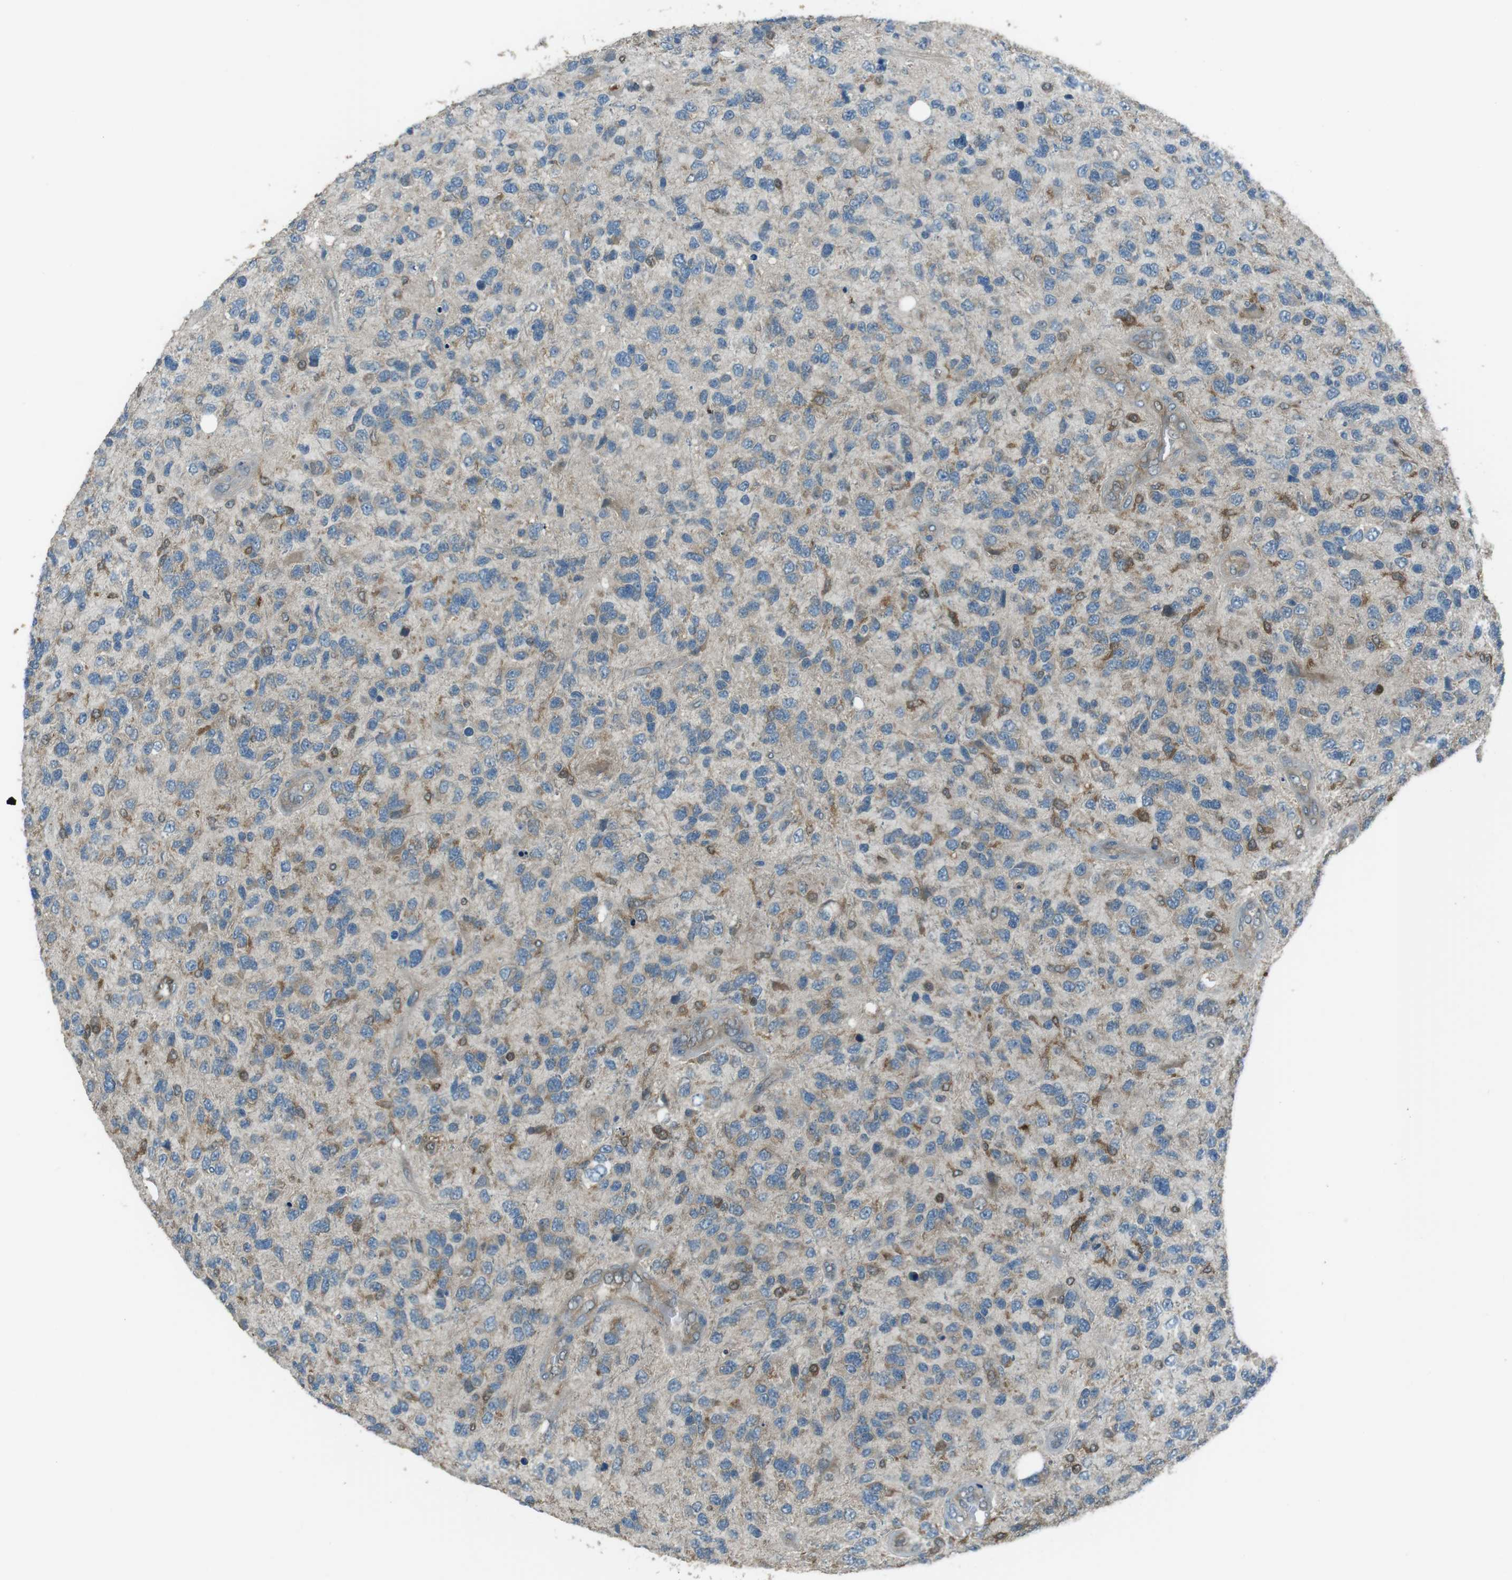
{"staining": {"intensity": "weak", "quantity": "<25%", "location": "cytoplasmic/membranous,nuclear"}, "tissue": "glioma", "cell_type": "Tumor cells", "image_type": "cancer", "snomed": [{"axis": "morphology", "description": "Glioma, malignant, High grade"}, {"axis": "topography", "description": "Brain"}], "caption": "Protein analysis of glioma reveals no significant positivity in tumor cells.", "gene": "MFAP3", "patient": {"sex": "female", "age": 58}}